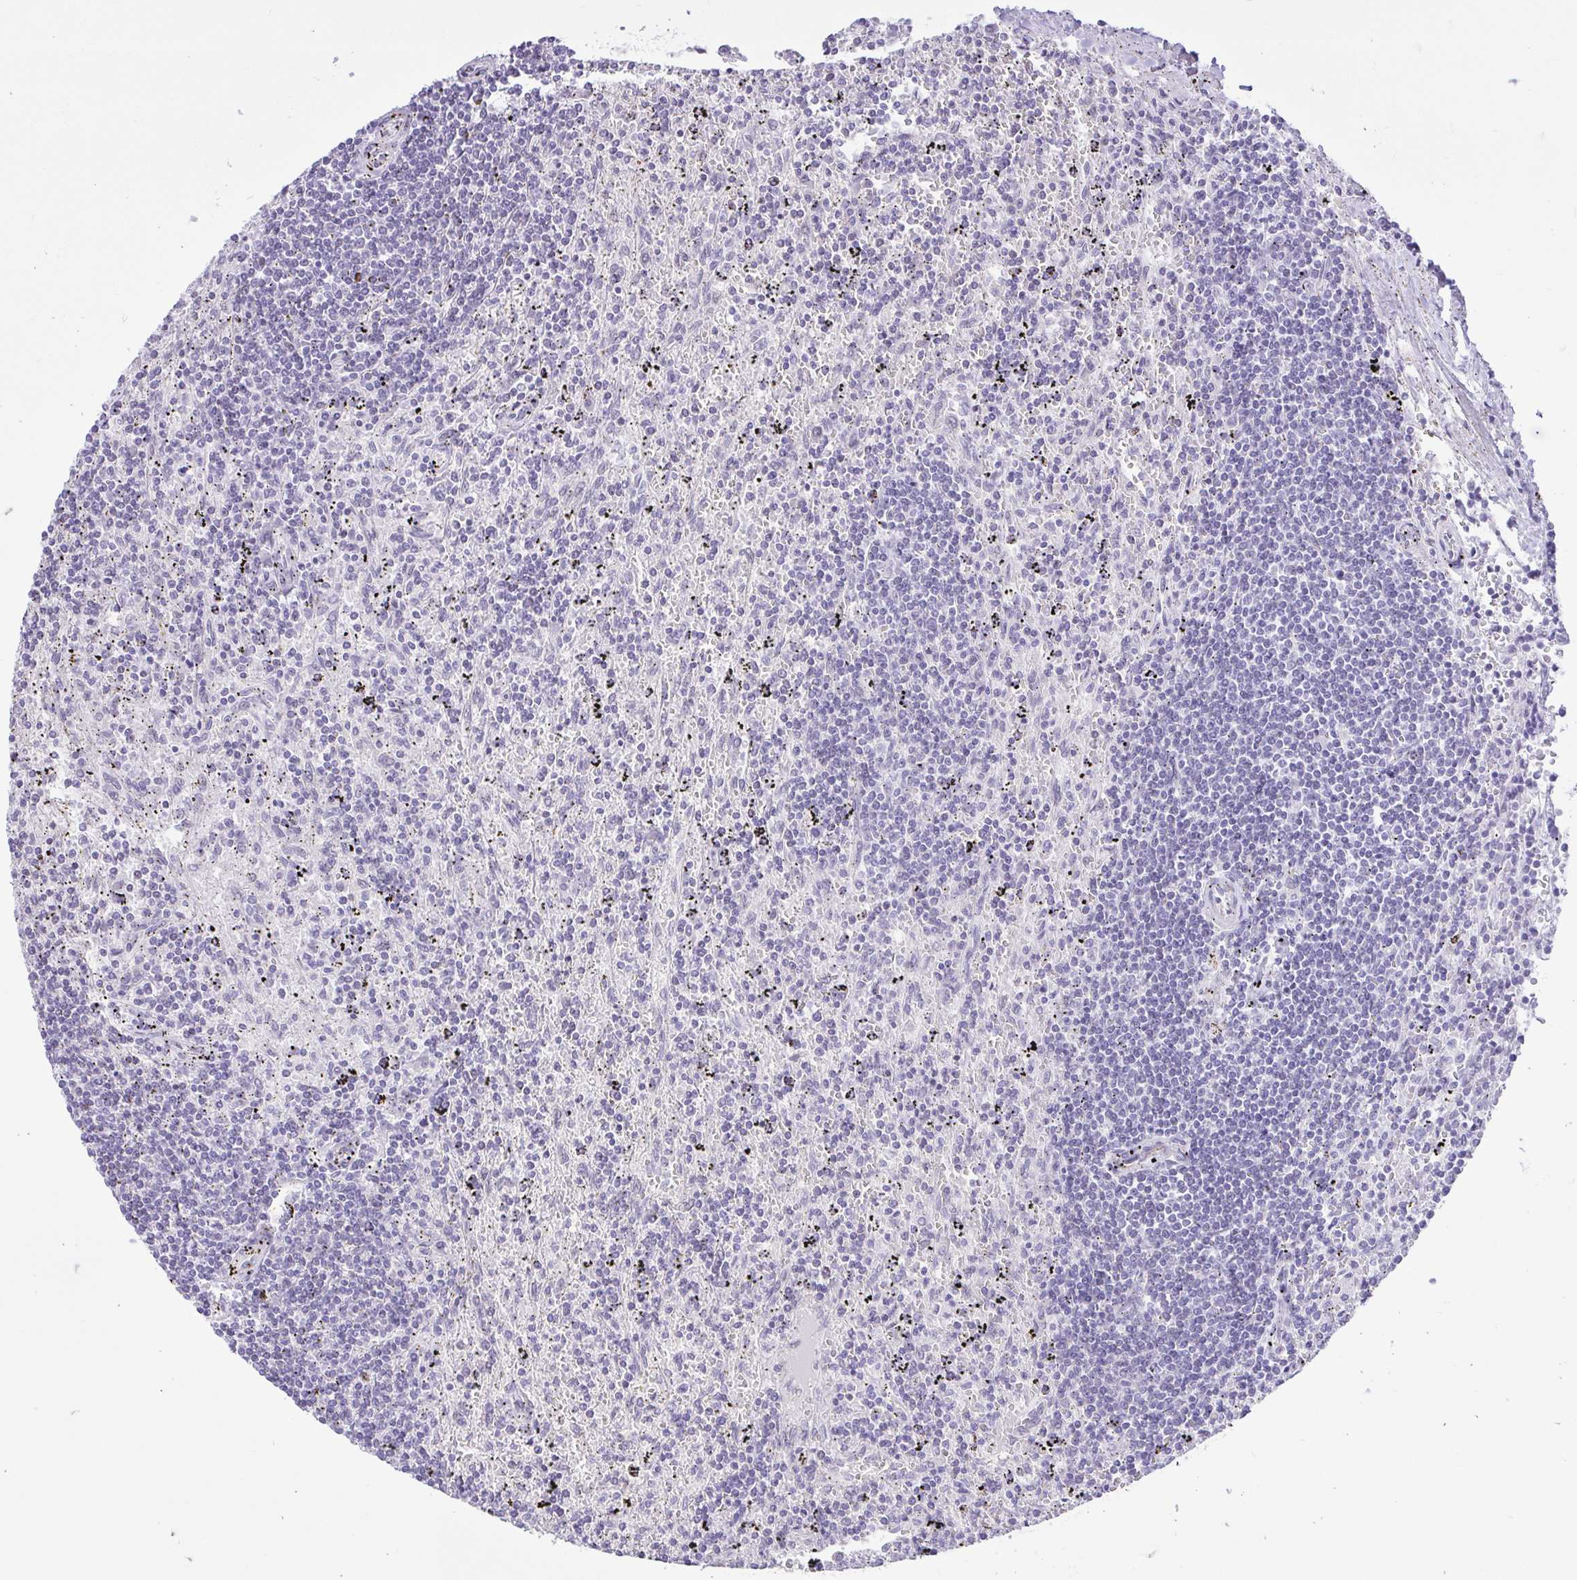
{"staining": {"intensity": "negative", "quantity": "none", "location": "none"}, "tissue": "lymphoma", "cell_type": "Tumor cells", "image_type": "cancer", "snomed": [{"axis": "morphology", "description": "Malignant lymphoma, non-Hodgkin's type, Low grade"}, {"axis": "topography", "description": "Spleen"}], "caption": "This is a micrograph of immunohistochemistry (IHC) staining of malignant lymphoma, non-Hodgkin's type (low-grade), which shows no staining in tumor cells.", "gene": "REEP1", "patient": {"sex": "male", "age": 76}}